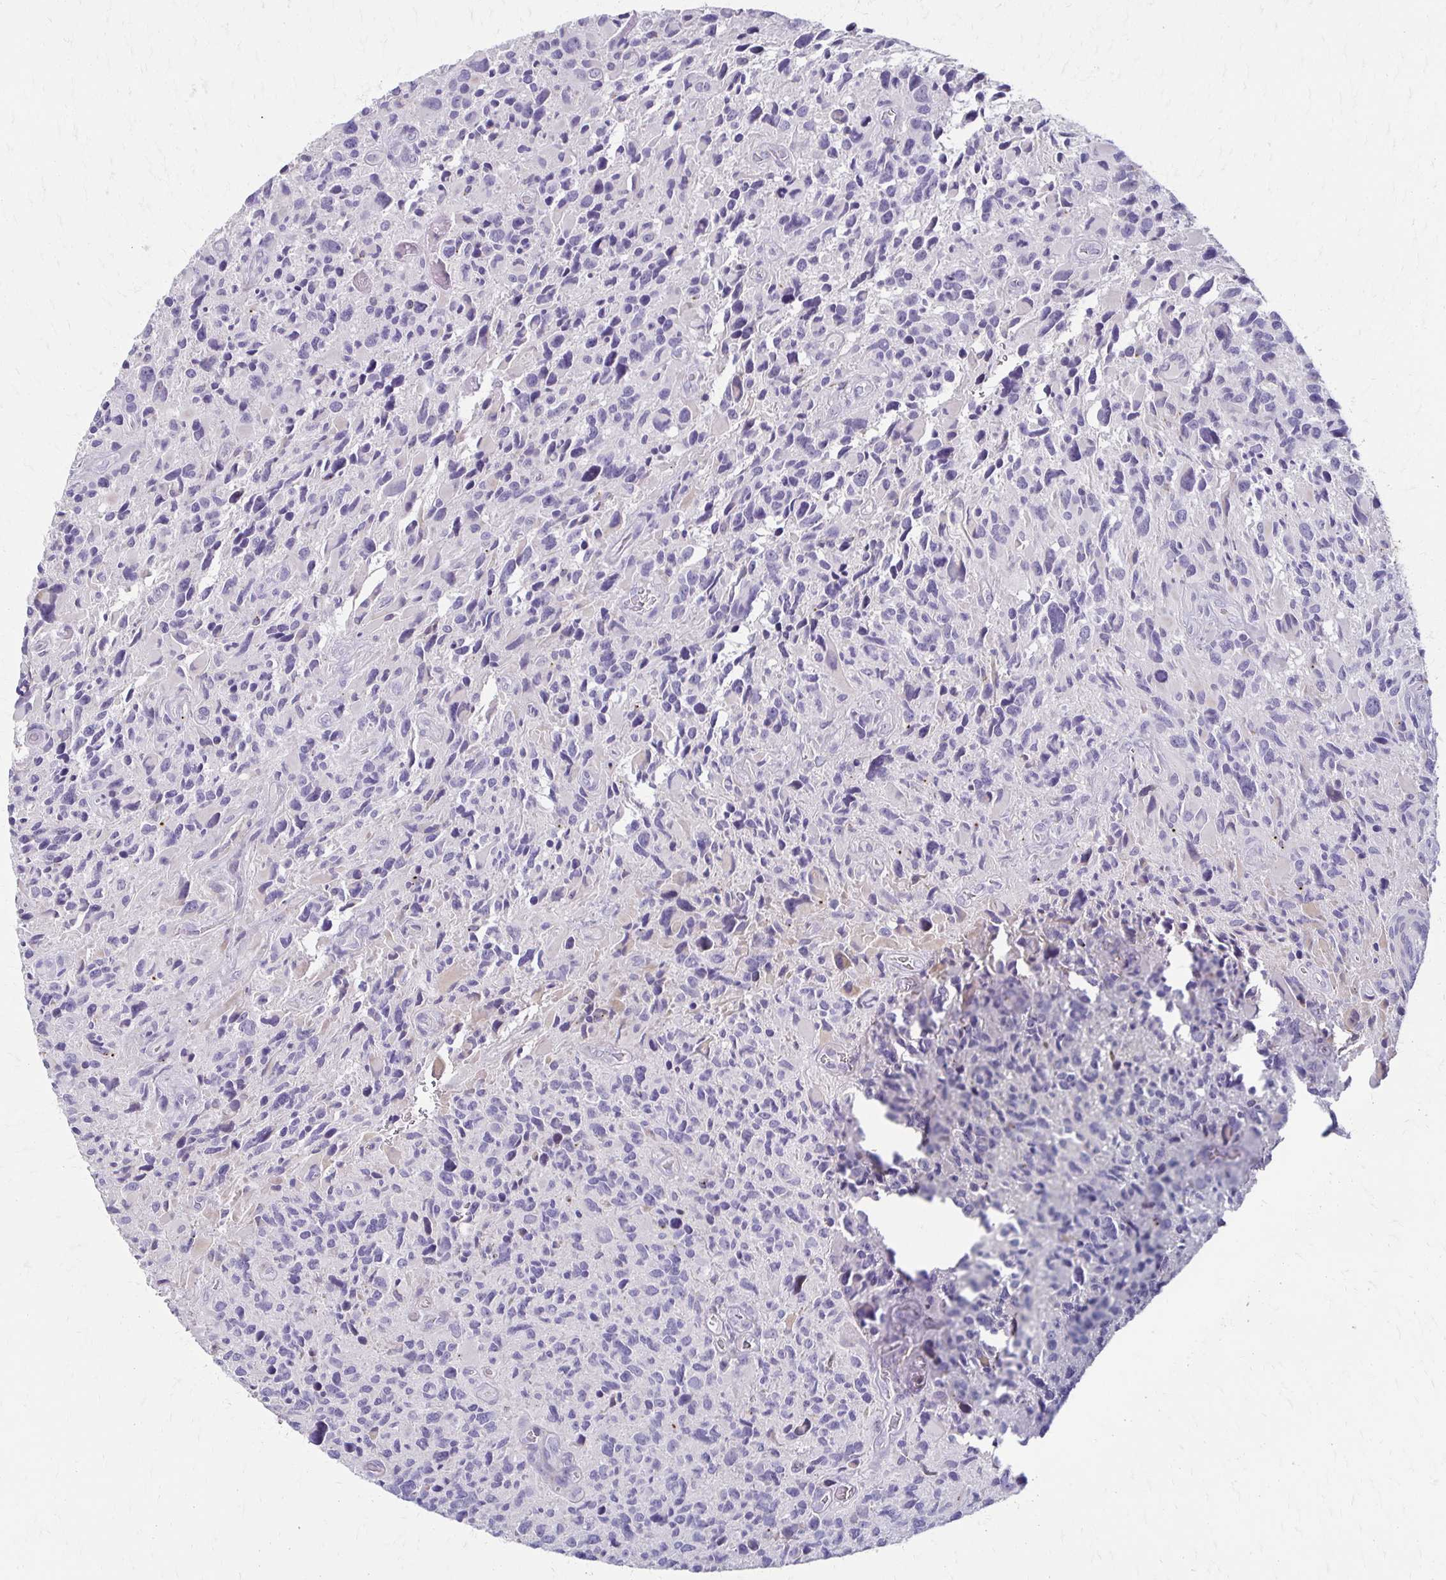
{"staining": {"intensity": "negative", "quantity": "none", "location": "none"}, "tissue": "glioma", "cell_type": "Tumor cells", "image_type": "cancer", "snomed": [{"axis": "morphology", "description": "Glioma, malignant, High grade"}, {"axis": "topography", "description": "Brain"}], "caption": "High power microscopy micrograph of an immunohistochemistry micrograph of malignant high-grade glioma, revealing no significant expression in tumor cells.", "gene": "BBS12", "patient": {"sex": "male", "age": 46}}